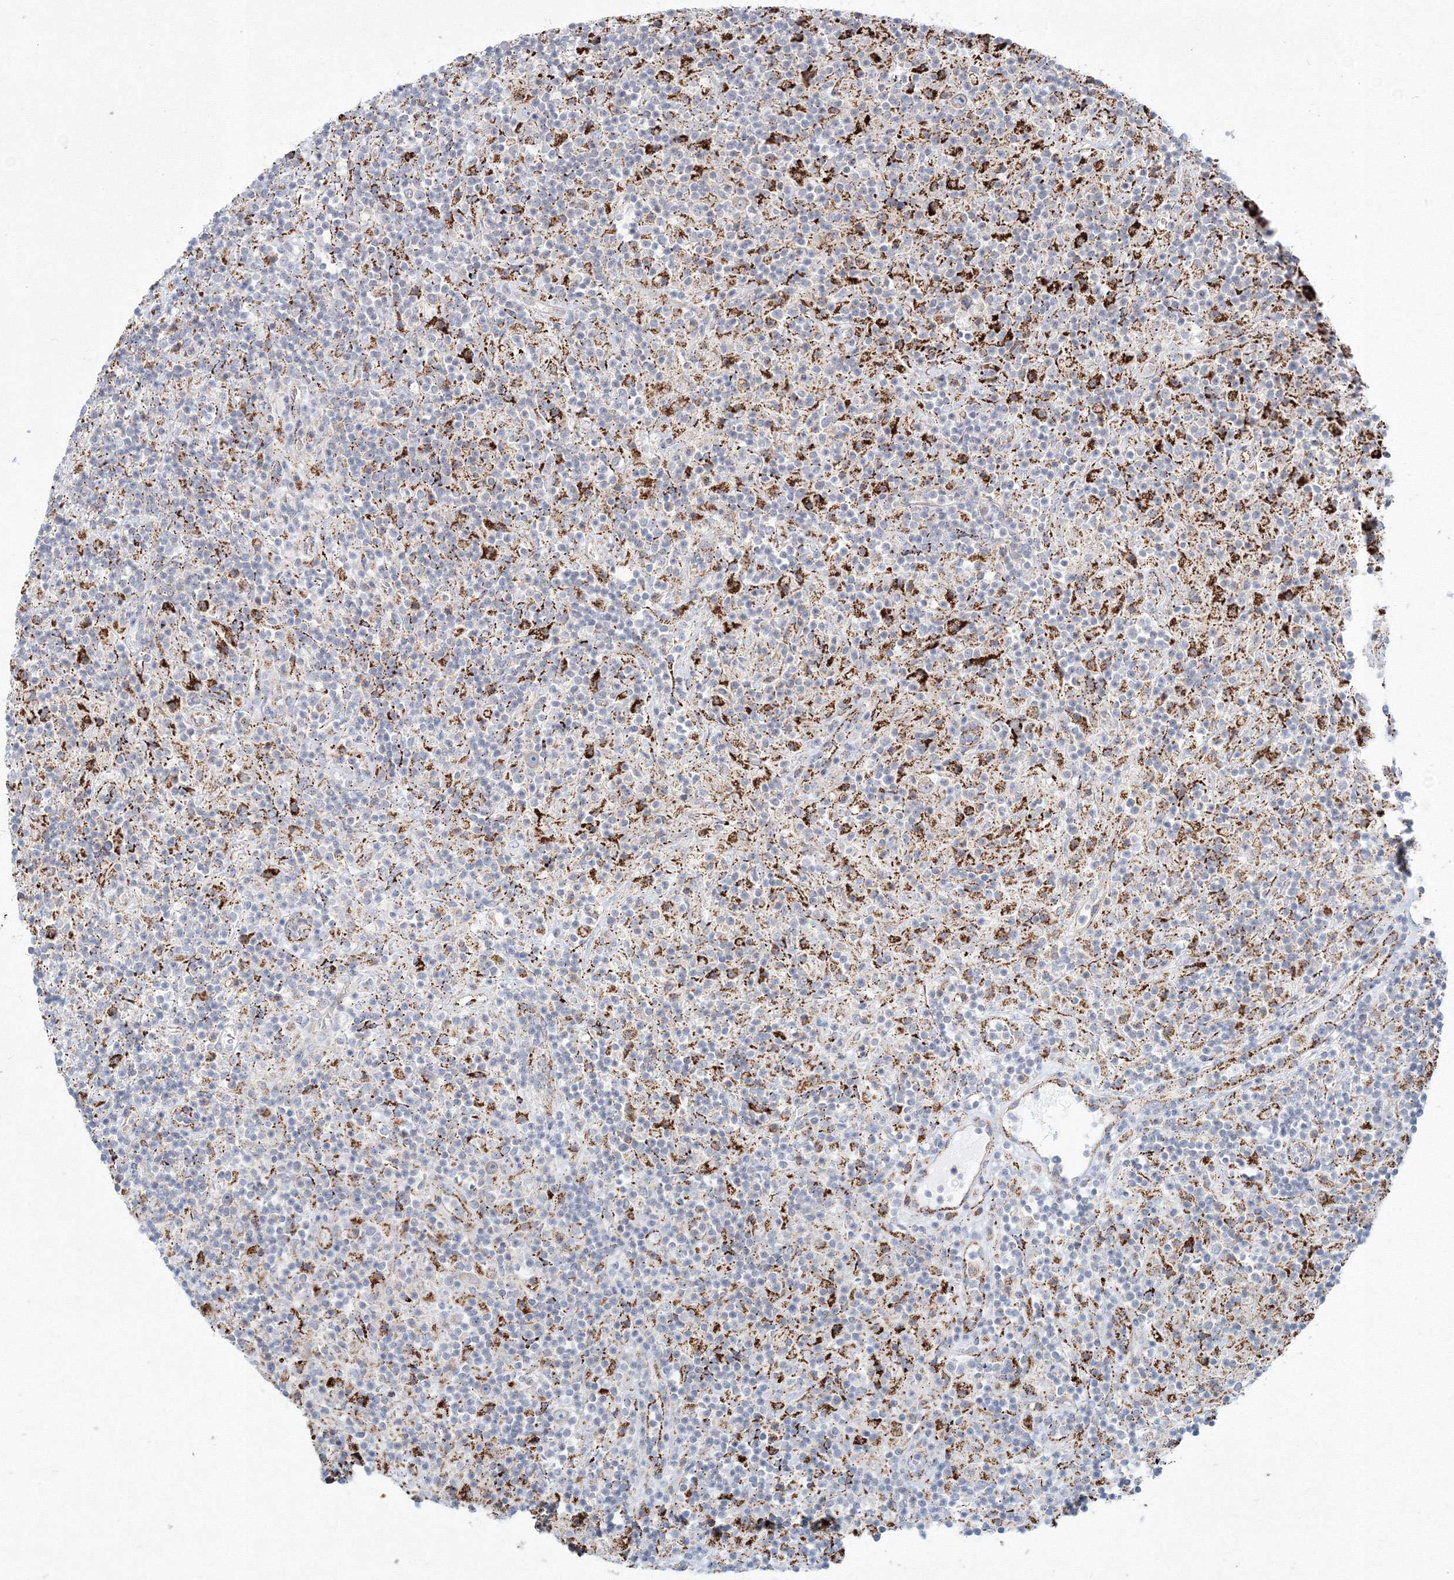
{"staining": {"intensity": "weak", "quantity": "25%-75%", "location": "cytoplasmic/membranous"}, "tissue": "lymphoma", "cell_type": "Tumor cells", "image_type": "cancer", "snomed": [{"axis": "morphology", "description": "Hodgkin's disease, NOS"}, {"axis": "topography", "description": "Lymph node"}], "caption": "An image showing weak cytoplasmic/membranous staining in approximately 25%-75% of tumor cells in Hodgkin's disease, as visualized by brown immunohistochemical staining.", "gene": "WDR49", "patient": {"sex": "male", "age": 70}}